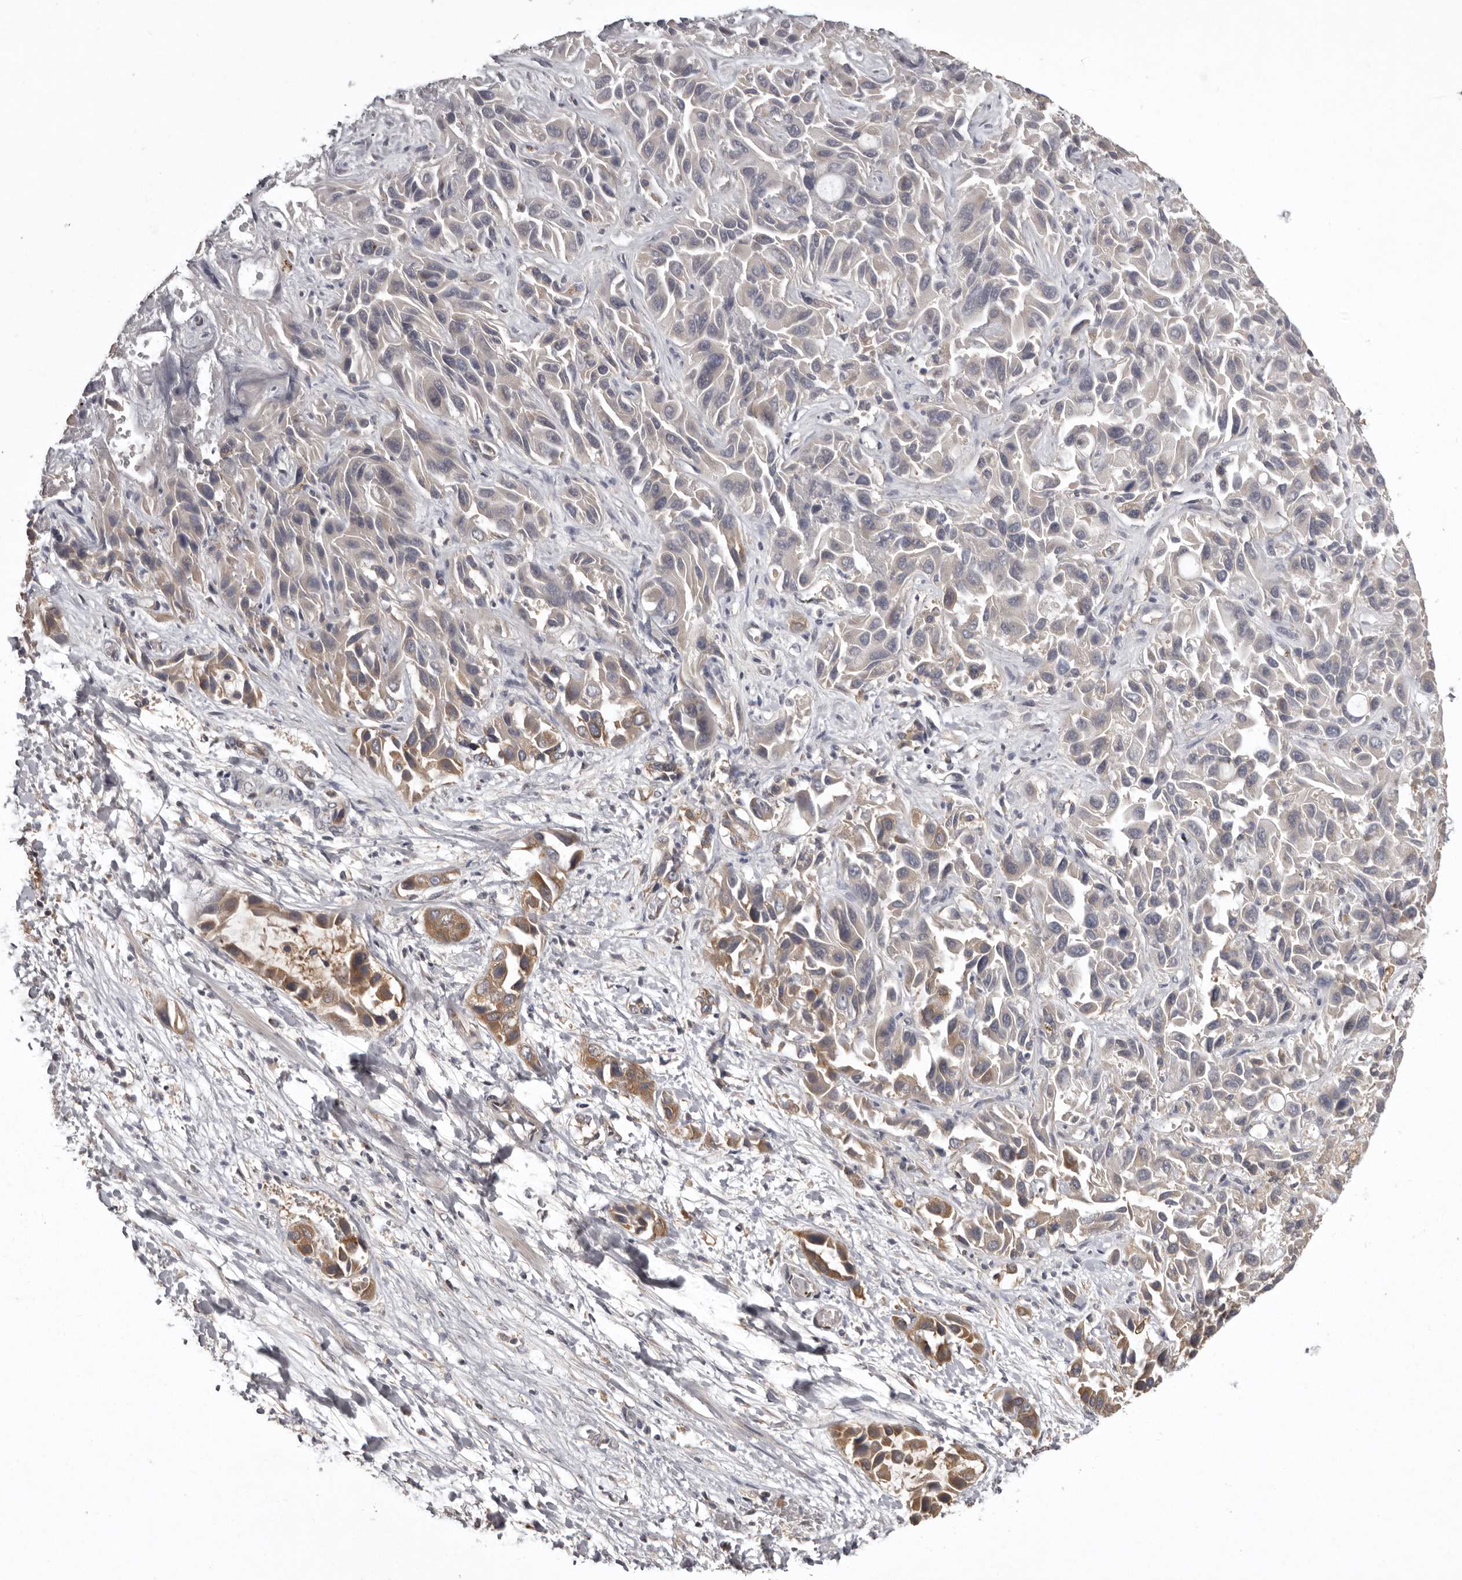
{"staining": {"intensity": "moderate", "quantity": "25%-75%", "location": "cytoplasmic/membranous"}, "tissue": "liver cancer", "cell_type": "Tumor cells", "image_type": "cancer", "snomed": [{"axis": "morphology", "description": "Cholangiocarcinoma"}, {"axis": "topography", "description": "Liver"}], "caption": "Moderate cytoplasmic/membranous expression is seen in about 25%-75% of tumor cells in liver cancer. (DAB = brown stain, brightfield microscopy at high magnification).", "gene": "DARS1", "patient": {"sex": "female", "age": 52}}